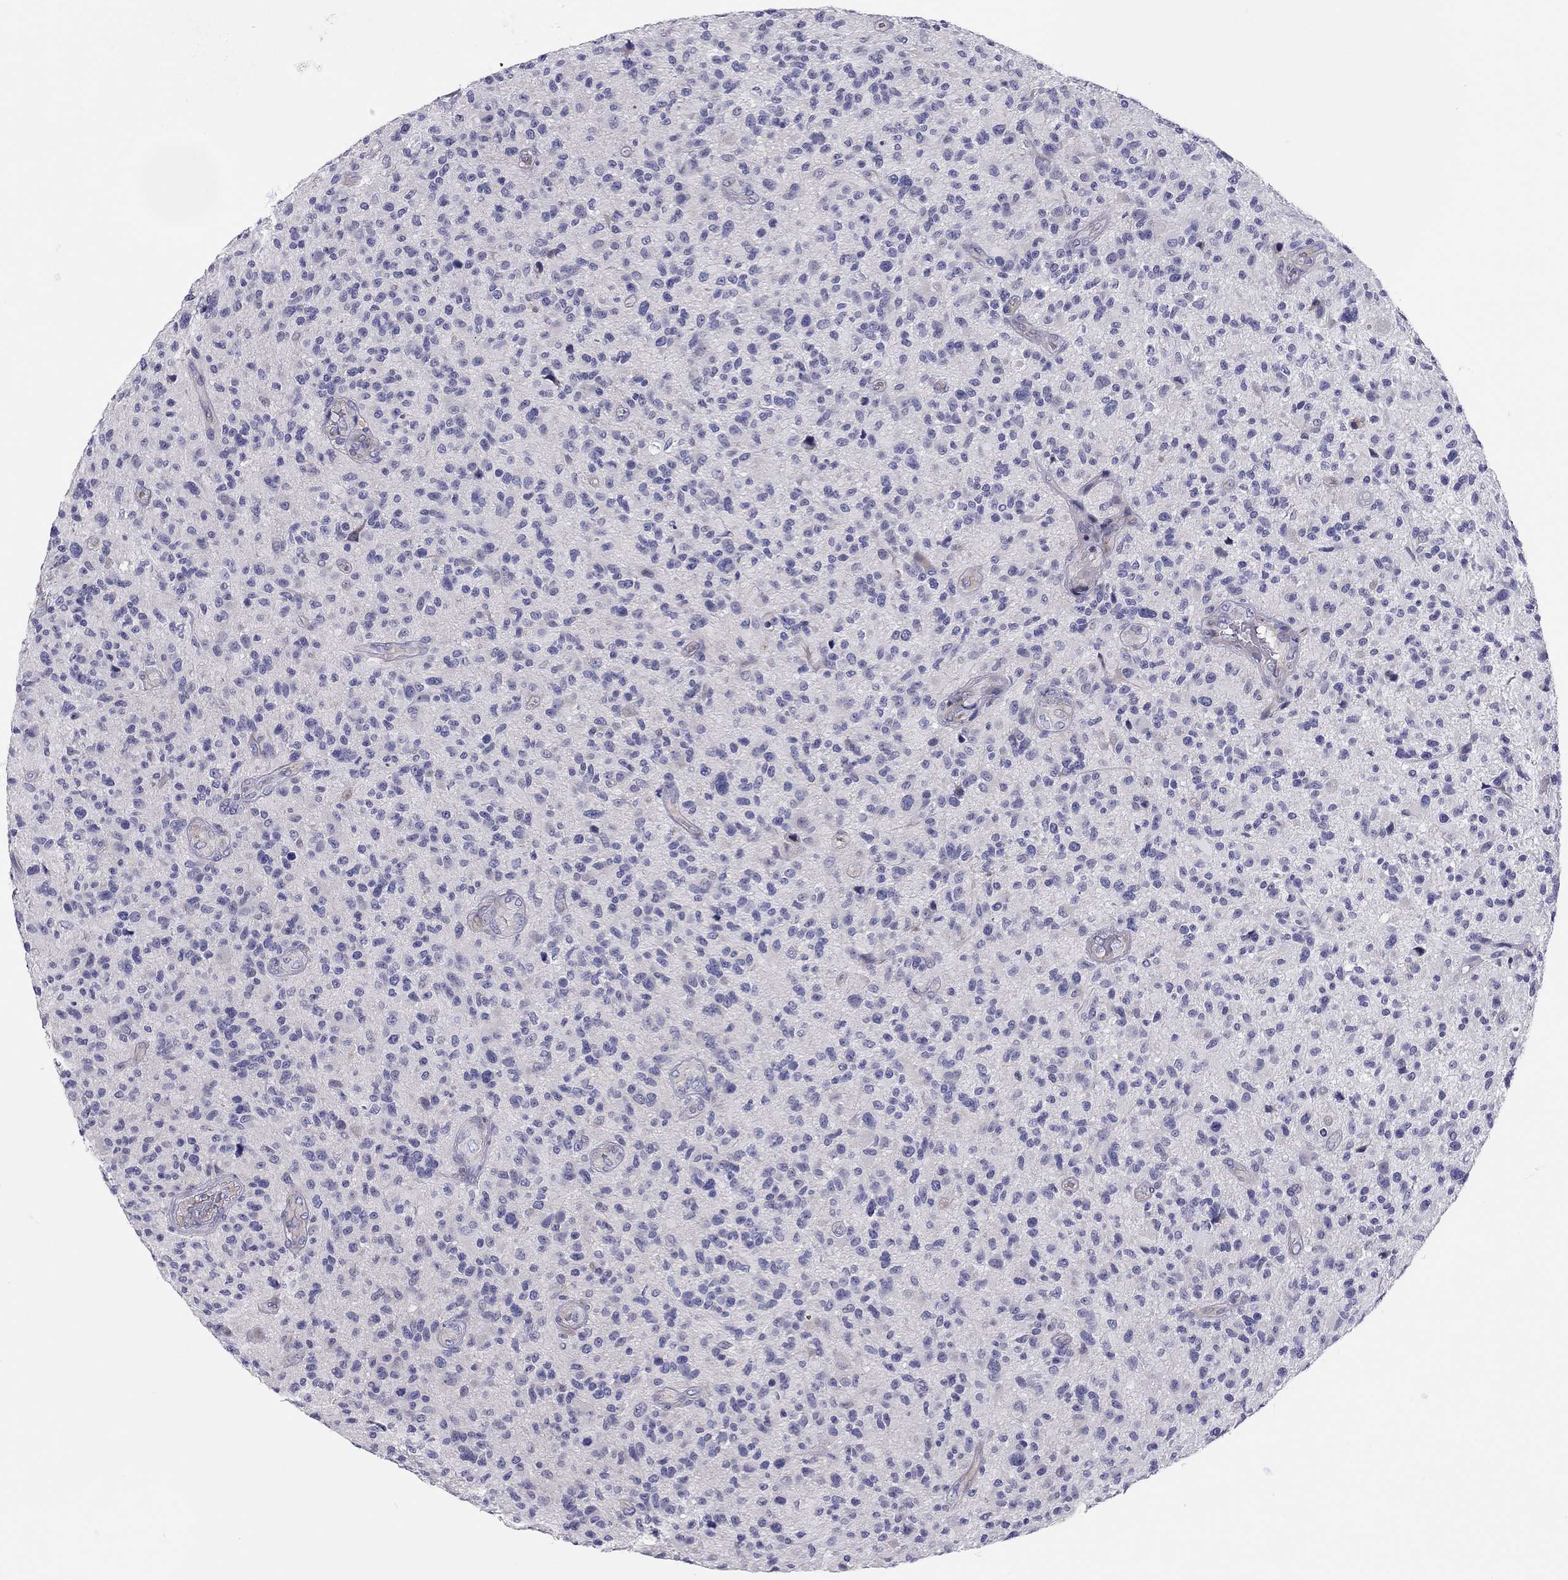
{"staining": {"intensity": "negative", "quantity": "none", "location": "none"}, "tissue": "glioma", "cell_type": "Tumor cells", "image_type": "cancer", "snomed": [{"axis": "morphology", "description": "Glioma, malignant, High grade"}, {"axis": "topography", "description": "Brain"}], "caption": "This is a histopathology image of immunohistochemistry staining of high-grade glioma (malignant), which shows no expression in tumor cells.", "gene": "SCARB1", "patient": {"sex": "male", "age": 47}}